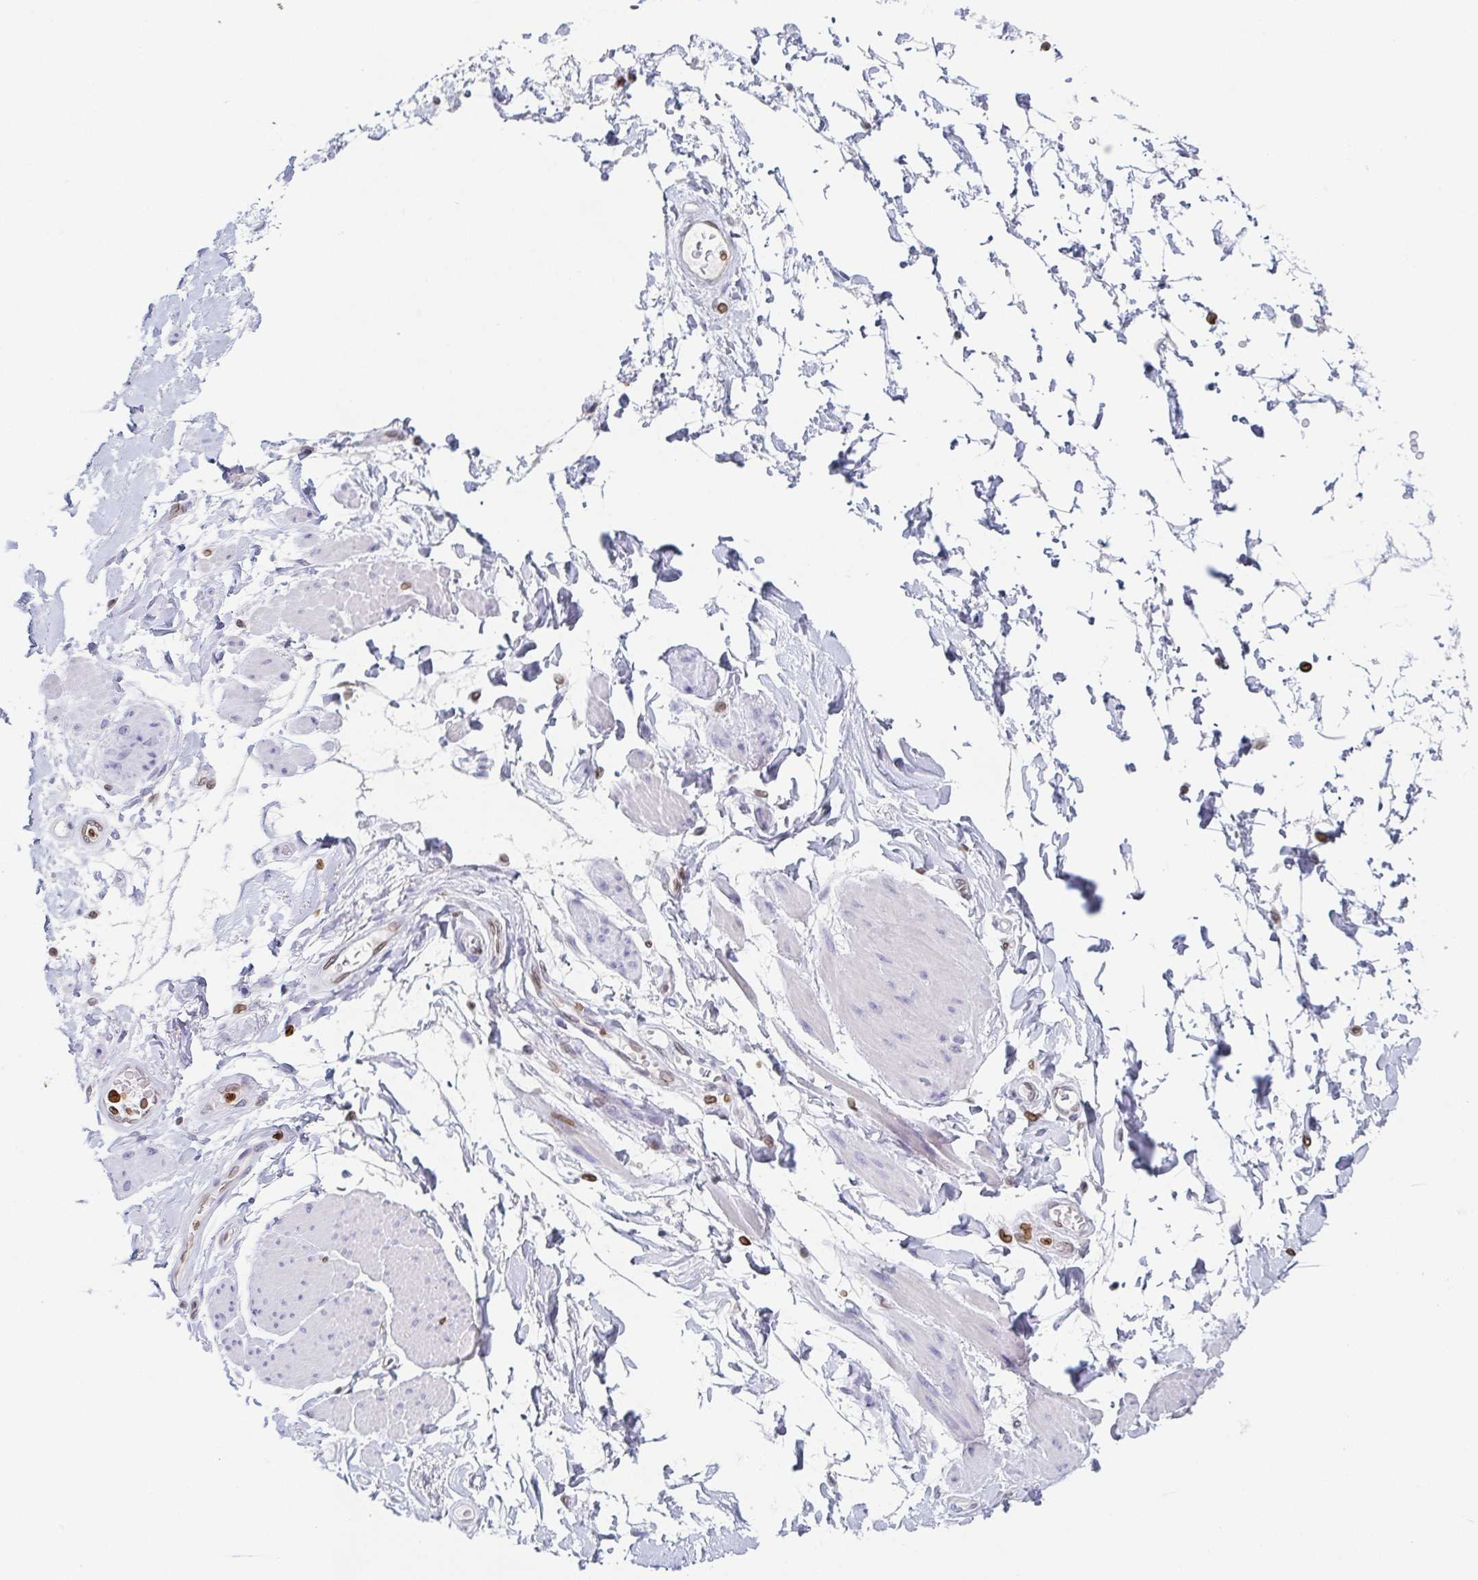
{"staining": {"intensity": "negative", "quantity": "none", "location": "none"}, "tissue": "adipose tissue", "cell_type": "Adipocytes", "image_type": "normal", "snomed": [{"axis": "morphology", "description": "Normal tissue, NOS"}, {"axis": "topography", "description": "Urinary bladder"}, {"axis": "topography", "description": "Peripheral nerve tissue"}], "caption": "Immunohistochemical staining of normal adipose tissue displays no significant positivity in adipocytes. (DAB immunohistochemistry visualized using brightfield microscopy, high magnification).", "gene": "BTBD7", "patient": {"sex": "female", "age": 60}}